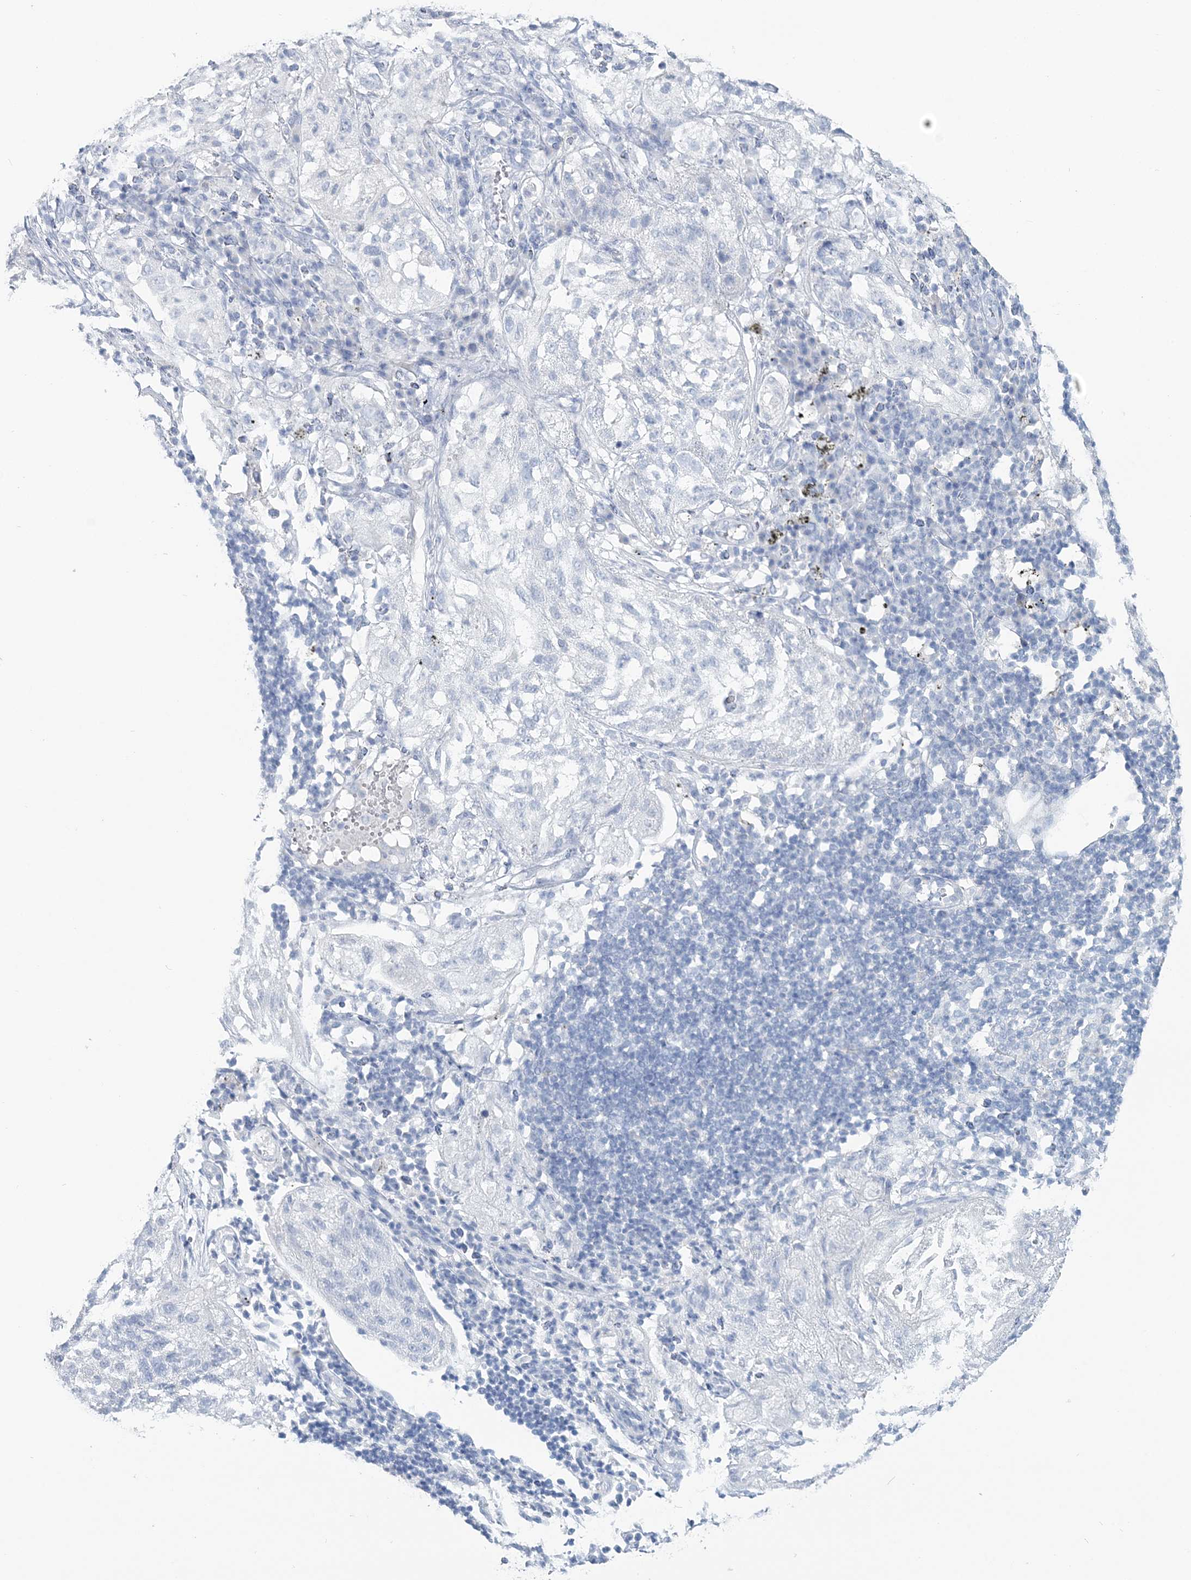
{"staining": {"intensity": "negative", "quantity": "none", "location": "none"}, "tissue": "lung cancer", "cell_type": "Tumor cells", "image_type": "cancer", "snomed": [{"axis": "morphology", "description": "Inflammation, NOS"}, {"axis": "morphology", "description": "Squamous cell carcinoma, NOS"}, {"axis": "topography", "description": "Lymph node"}, {"axis": "topography", "description": "Soft tissue"}, {"axis": "topography", "description": "Lung"}], "caption": "Immunohistochemistry (IHC) image of lung cancer stained for a protein (brown), which shows no positivity in tumor cells.", "gene": "CYP3A4", "patient": {"sex": "male", "age": 66}}